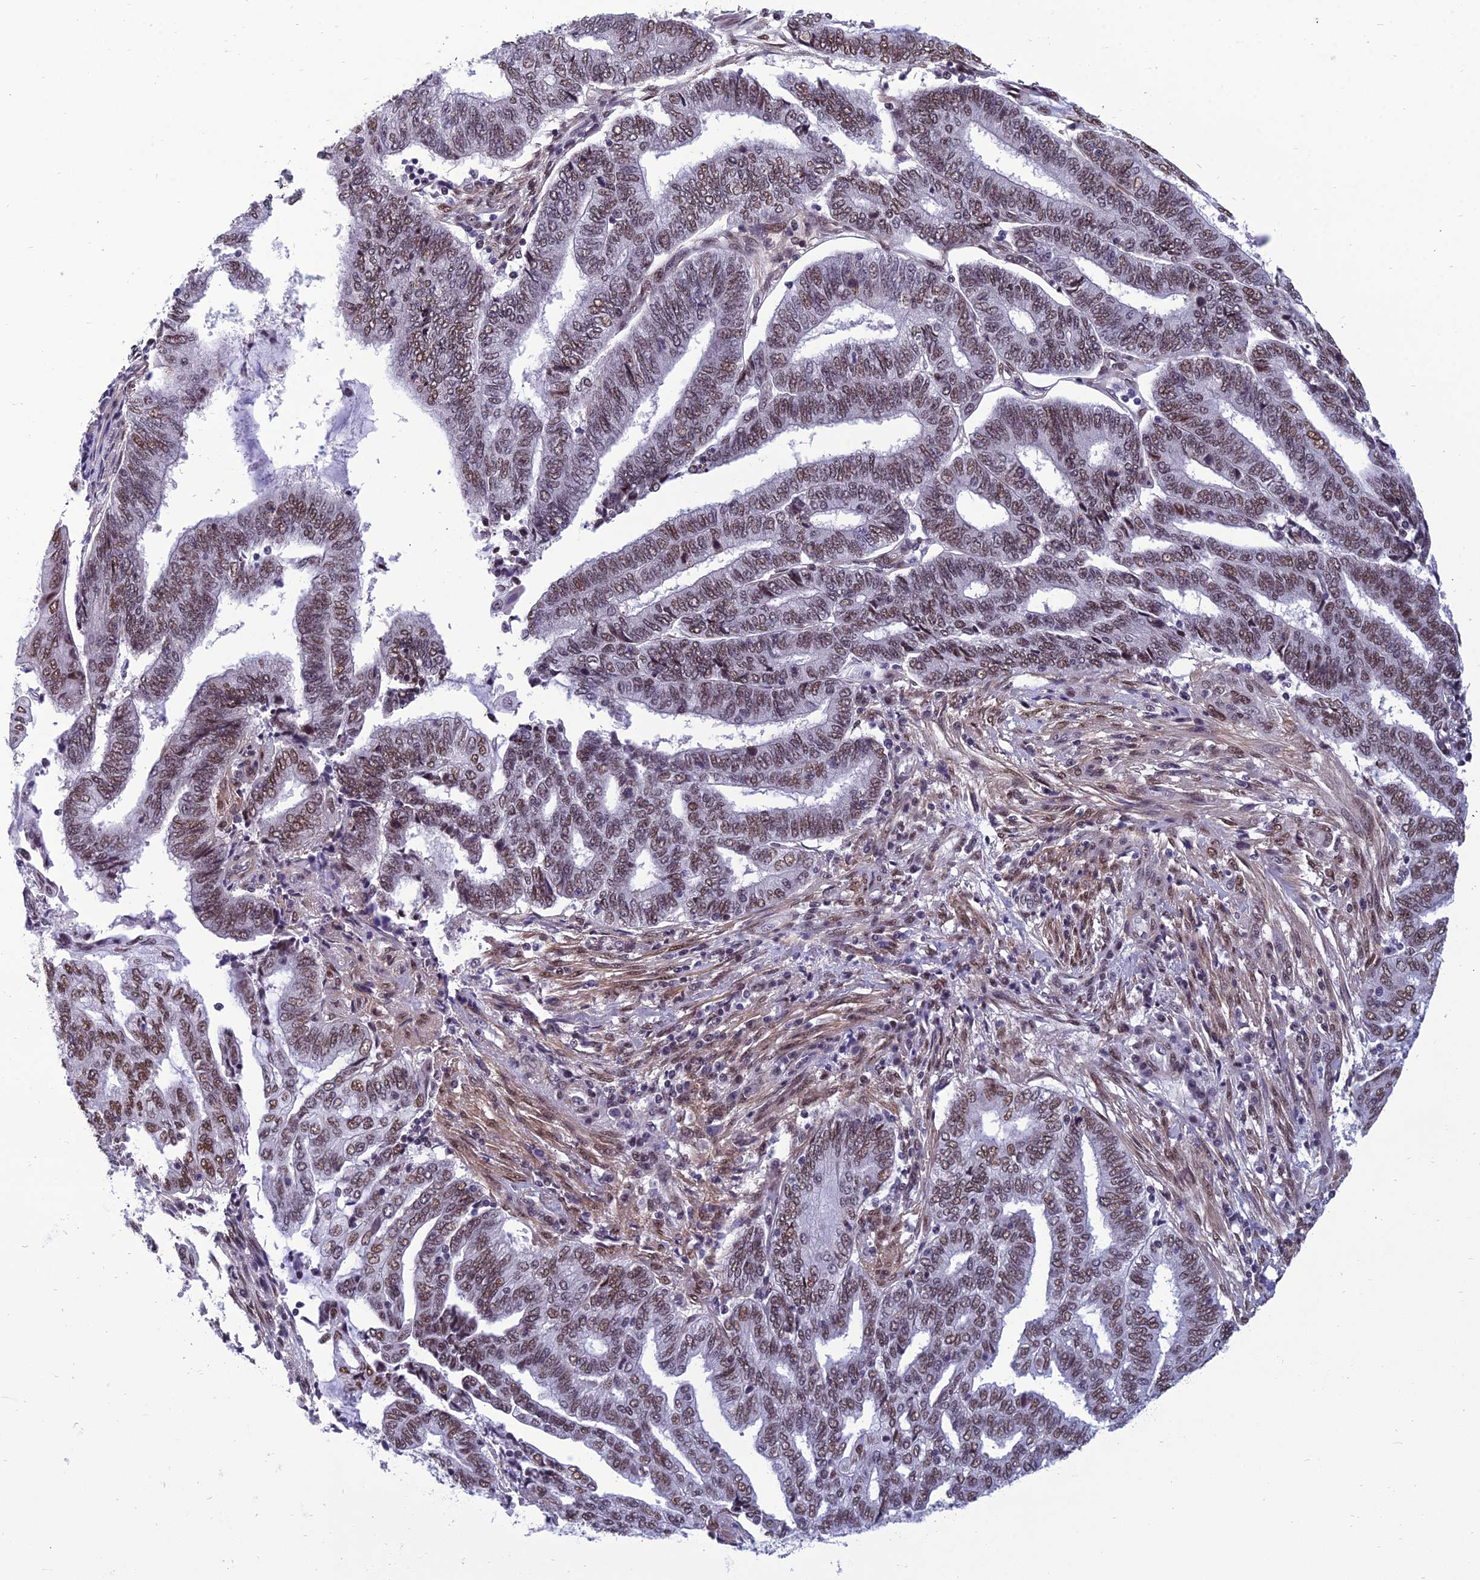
{"staining": {"intensity": "moderate", "quantity": ">75%", "location": "nuclear"}, "tissue": "endometrial cancer", "cell_type": "Tumor cells", "image_type": "cancer", "snomed": [{"axis": "morphology", "description": "Adenocarcinoma, NOS"}, {"axis": "topography", "description": "Uterus"}, {"axis": "topography", "description": "Endometrium"}], "caption": "This photomicrograph demonstrates immunohistochemistry staining of human endometrial cancer (adenocarcinoma), with medium moderate nuclear expression in approximately >75% of tumor cells.", "gene": "RSRC1", "patient": {"sex": "female", "age": 70}}